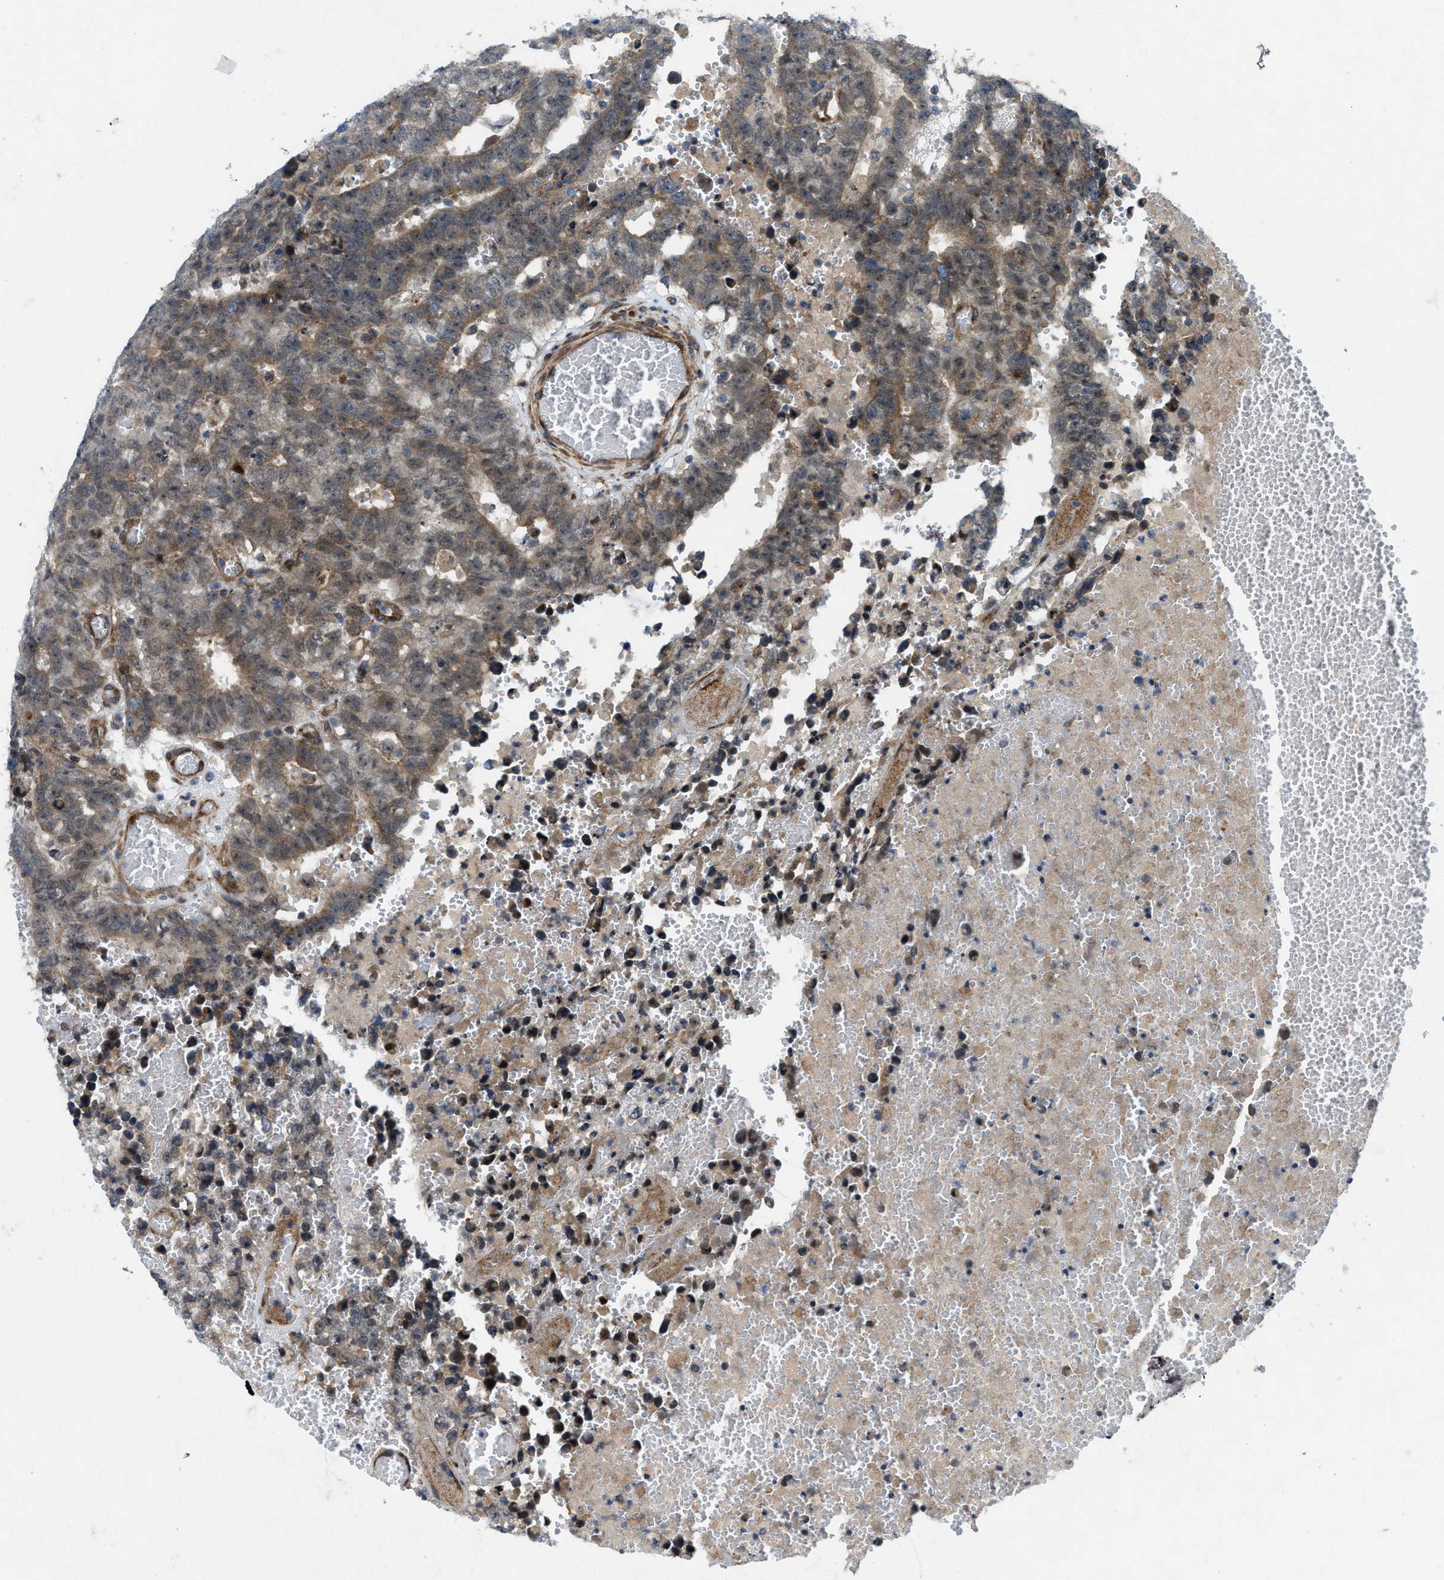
{"staining": {"intensity": "weak", "quantity": ">75%", "location": "cytoplasmic/membranous"}, "tissue": "testis cancer", "cell_type": "Tumor cells", "image_type": "cancer", "snomed": [{"axis": "morphology", "description": "Carcinoma, Embryonal, NOS"}, {"axis": "topography", "description": "Testis"}], "caption": "About >75% of tumor cells in human embryonal carcinoma (testis) display weak cytoplasmic/membranous protein expression as visualized by brown immunohistochemical staining.", "gene": "URGCP", "patient": {"sex": "male", "age": 25}}